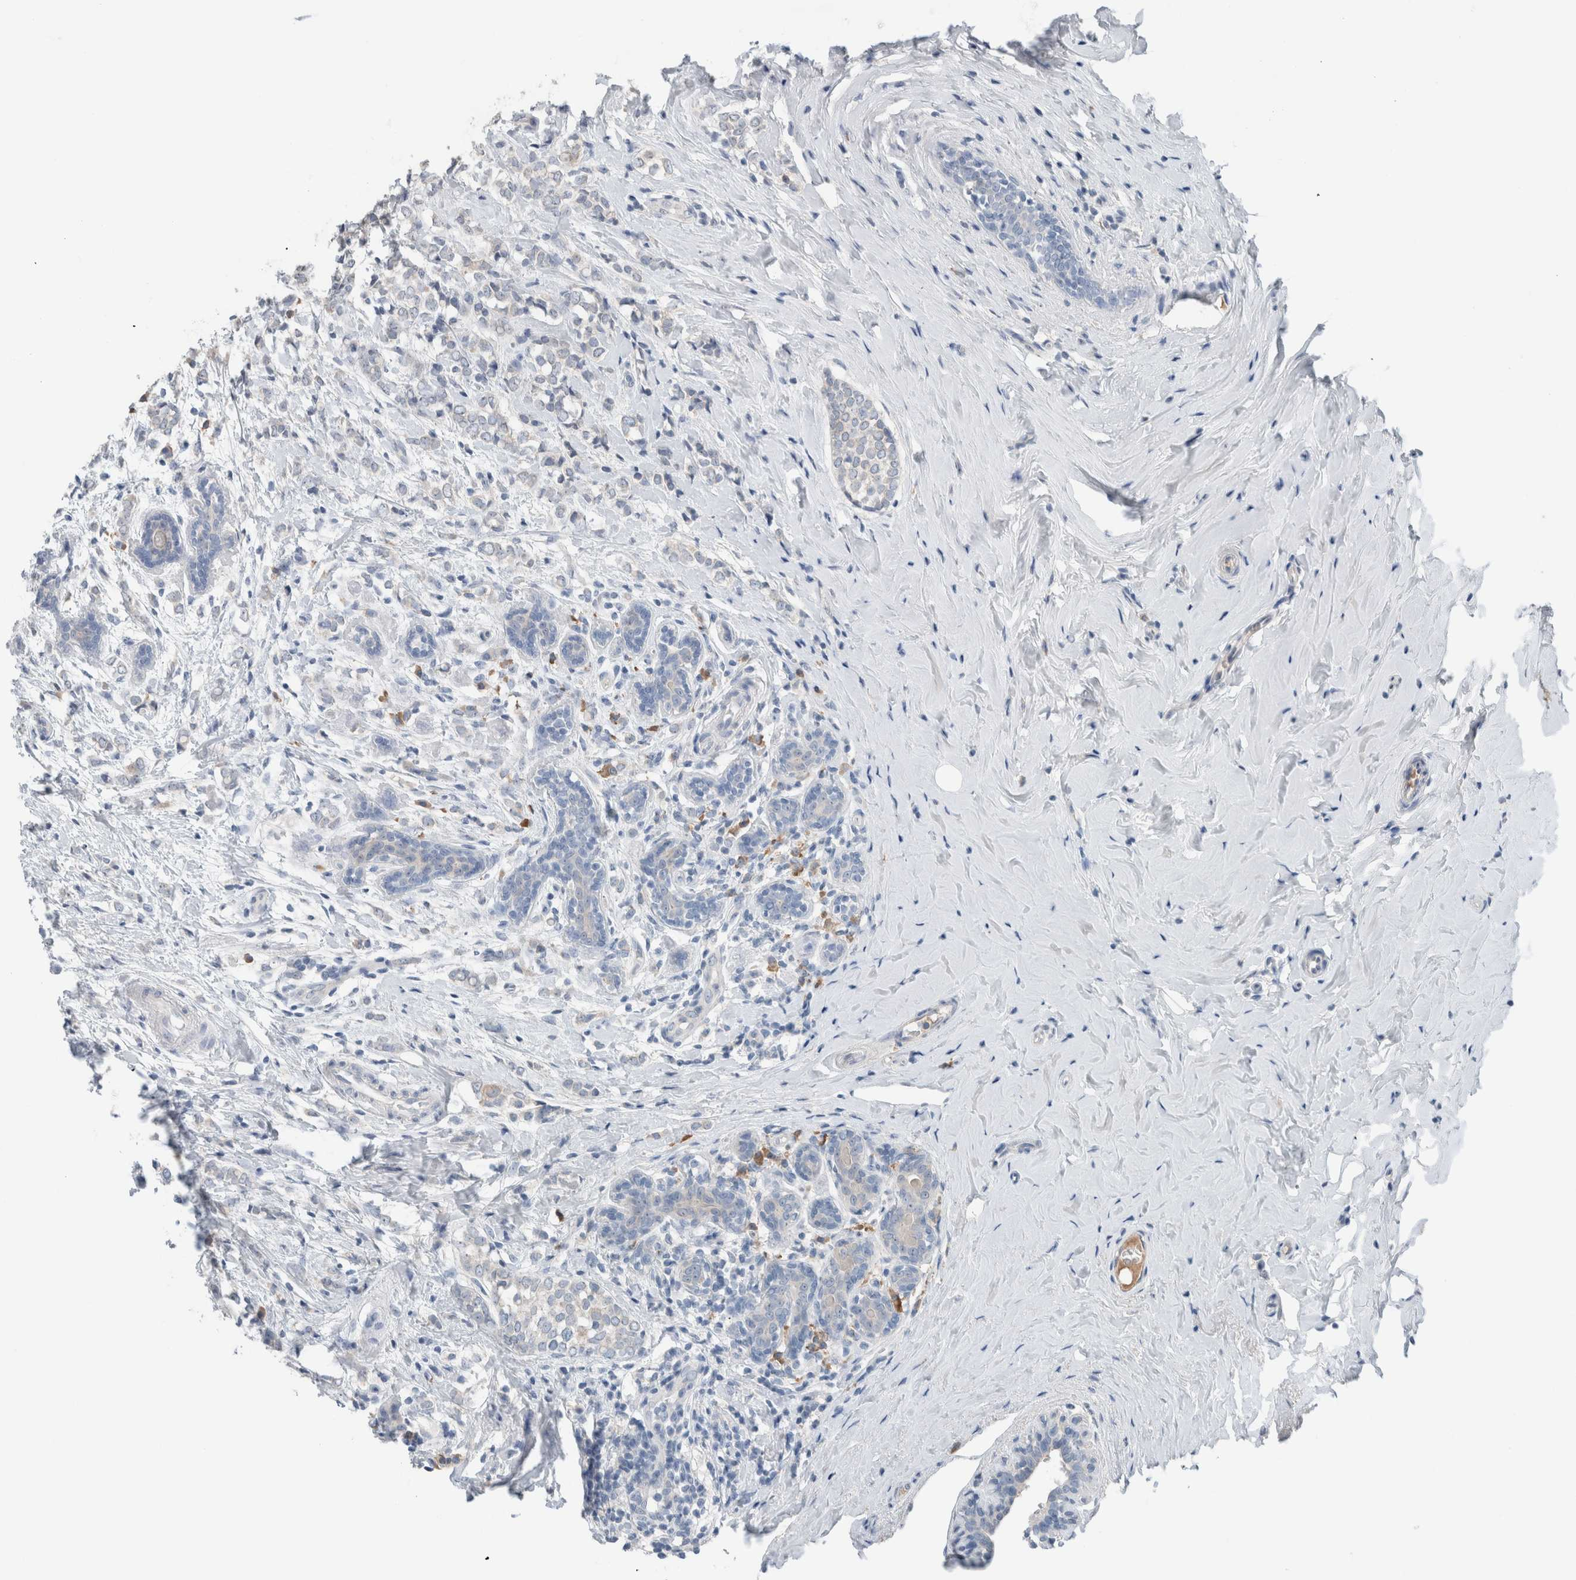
{"staining": {"intensity": "negative", "quantity": "none", "location": "none"}, "tissue": "breast cancer", "cell_type": "Tumor cells", "image_type": "cancer", "snomed": [{"axis": "morphology", "description": "Normal tissue, NOS"}, {"axis": "morphology", "description": "Lobular carcinoma"}, {"axis": "topography", "description": "Breast"}], "caption": "This is a micrograph of immunohistochemistry (IHC) staining of lobular carcinoma (breast), which shows no staining in tumor cells. (Stains: DAB IHC with hematoxylin counter stain, Microscopy: brightfield microscopy at high magnification).", "gene": "DUOX1", "patient": {"sex": "female", "age": 47}}